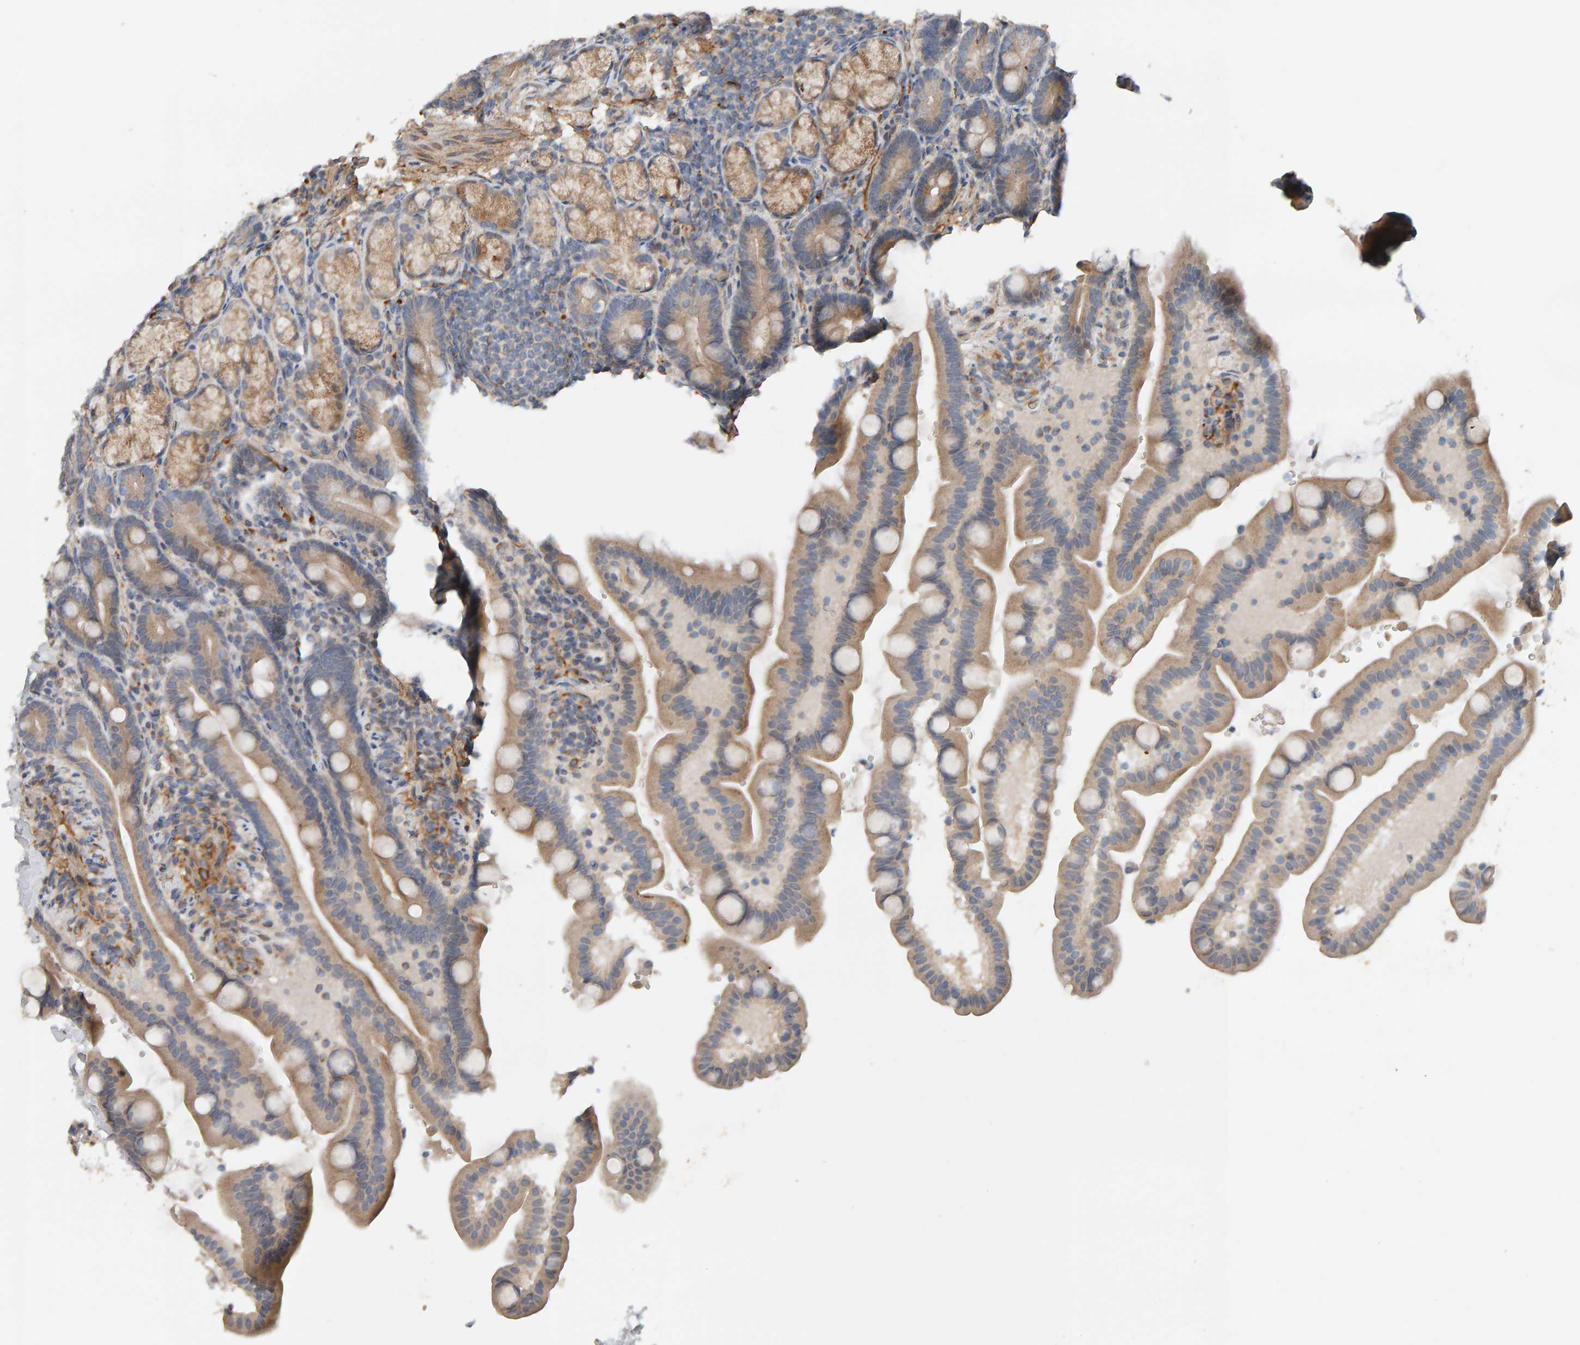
{"staining": {"intensity": "moderate", "quantity": "25%-75%", "location": "cytoplasmic/membranous"}, "tissue": "duodenum", "cell_type": "Glandular cells", "image_type": "normal", "snomed": [{"axis": "morphology", "description": "Normal tissue, NOS"}, {"axis": "topography", "description": "Duodenum"}], "caption": "Brown immunohistochemical staining in normal human duodenum shows moderate cytoplasmic/membranous expression in approximately 25%-75% of glandular cells.", "gene": "IPPK", "patient": {"sex": "male", "age": 54}}